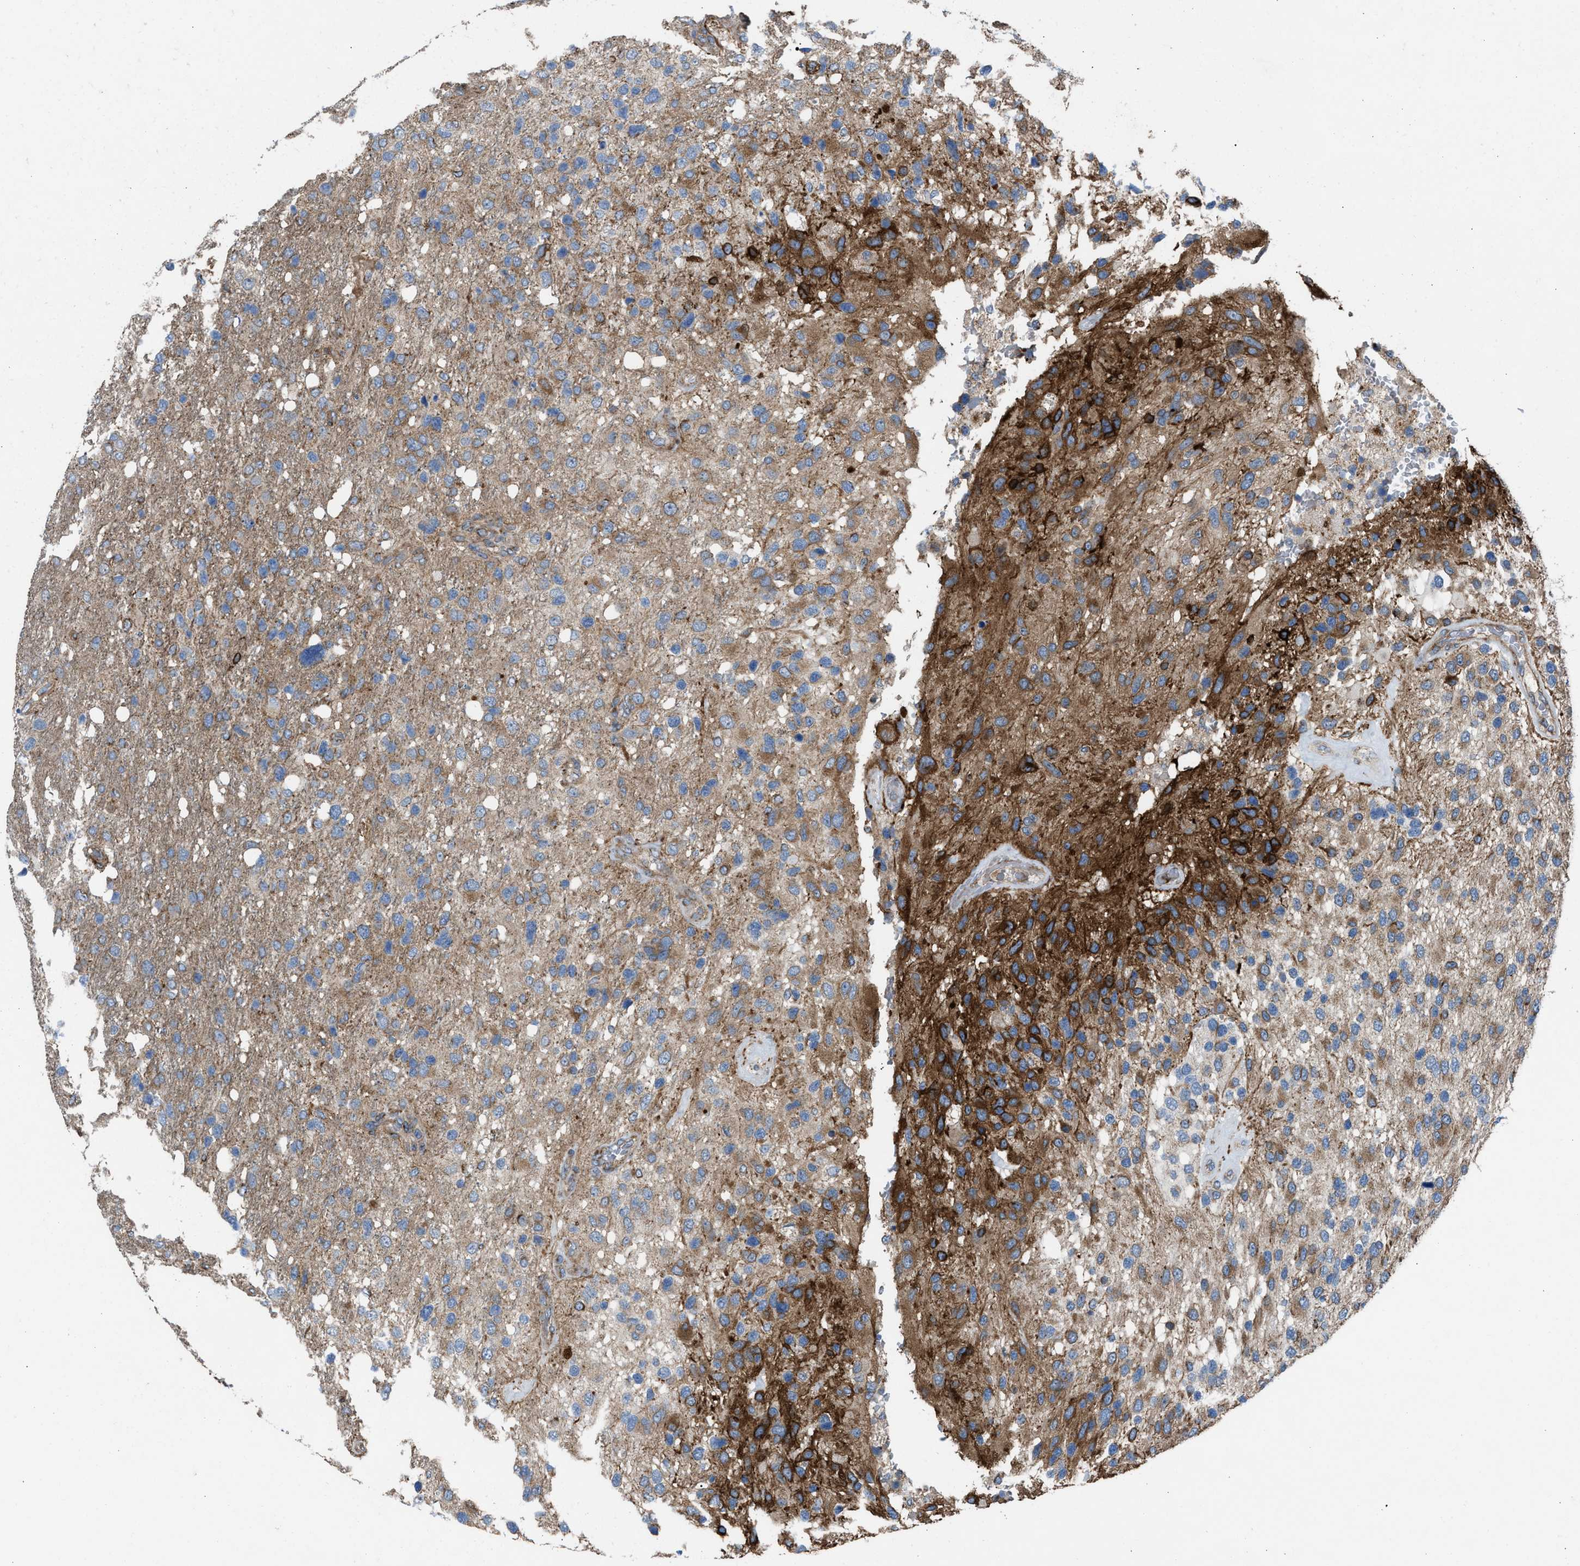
{"staining": {"intensity": "weak", "quantity": ">75%", "location": "cytoplasmic/membranous"}, "tissue": "glioma", "cell_type": "Tumor cells", "image_type": "cancer", "snomed": [{"axis": "morphology", "description": "Glioma, malignant, High grade"}, {"axis": "topography", "description": "Brain"}], "caption": "Protein staining by IHC reveals weak cytoplasmic/membranous expression in approximately >75% of tumor cells in glioma.", "gene": "SLC10A3", "patient": {"sex": "female", "age": 58}}